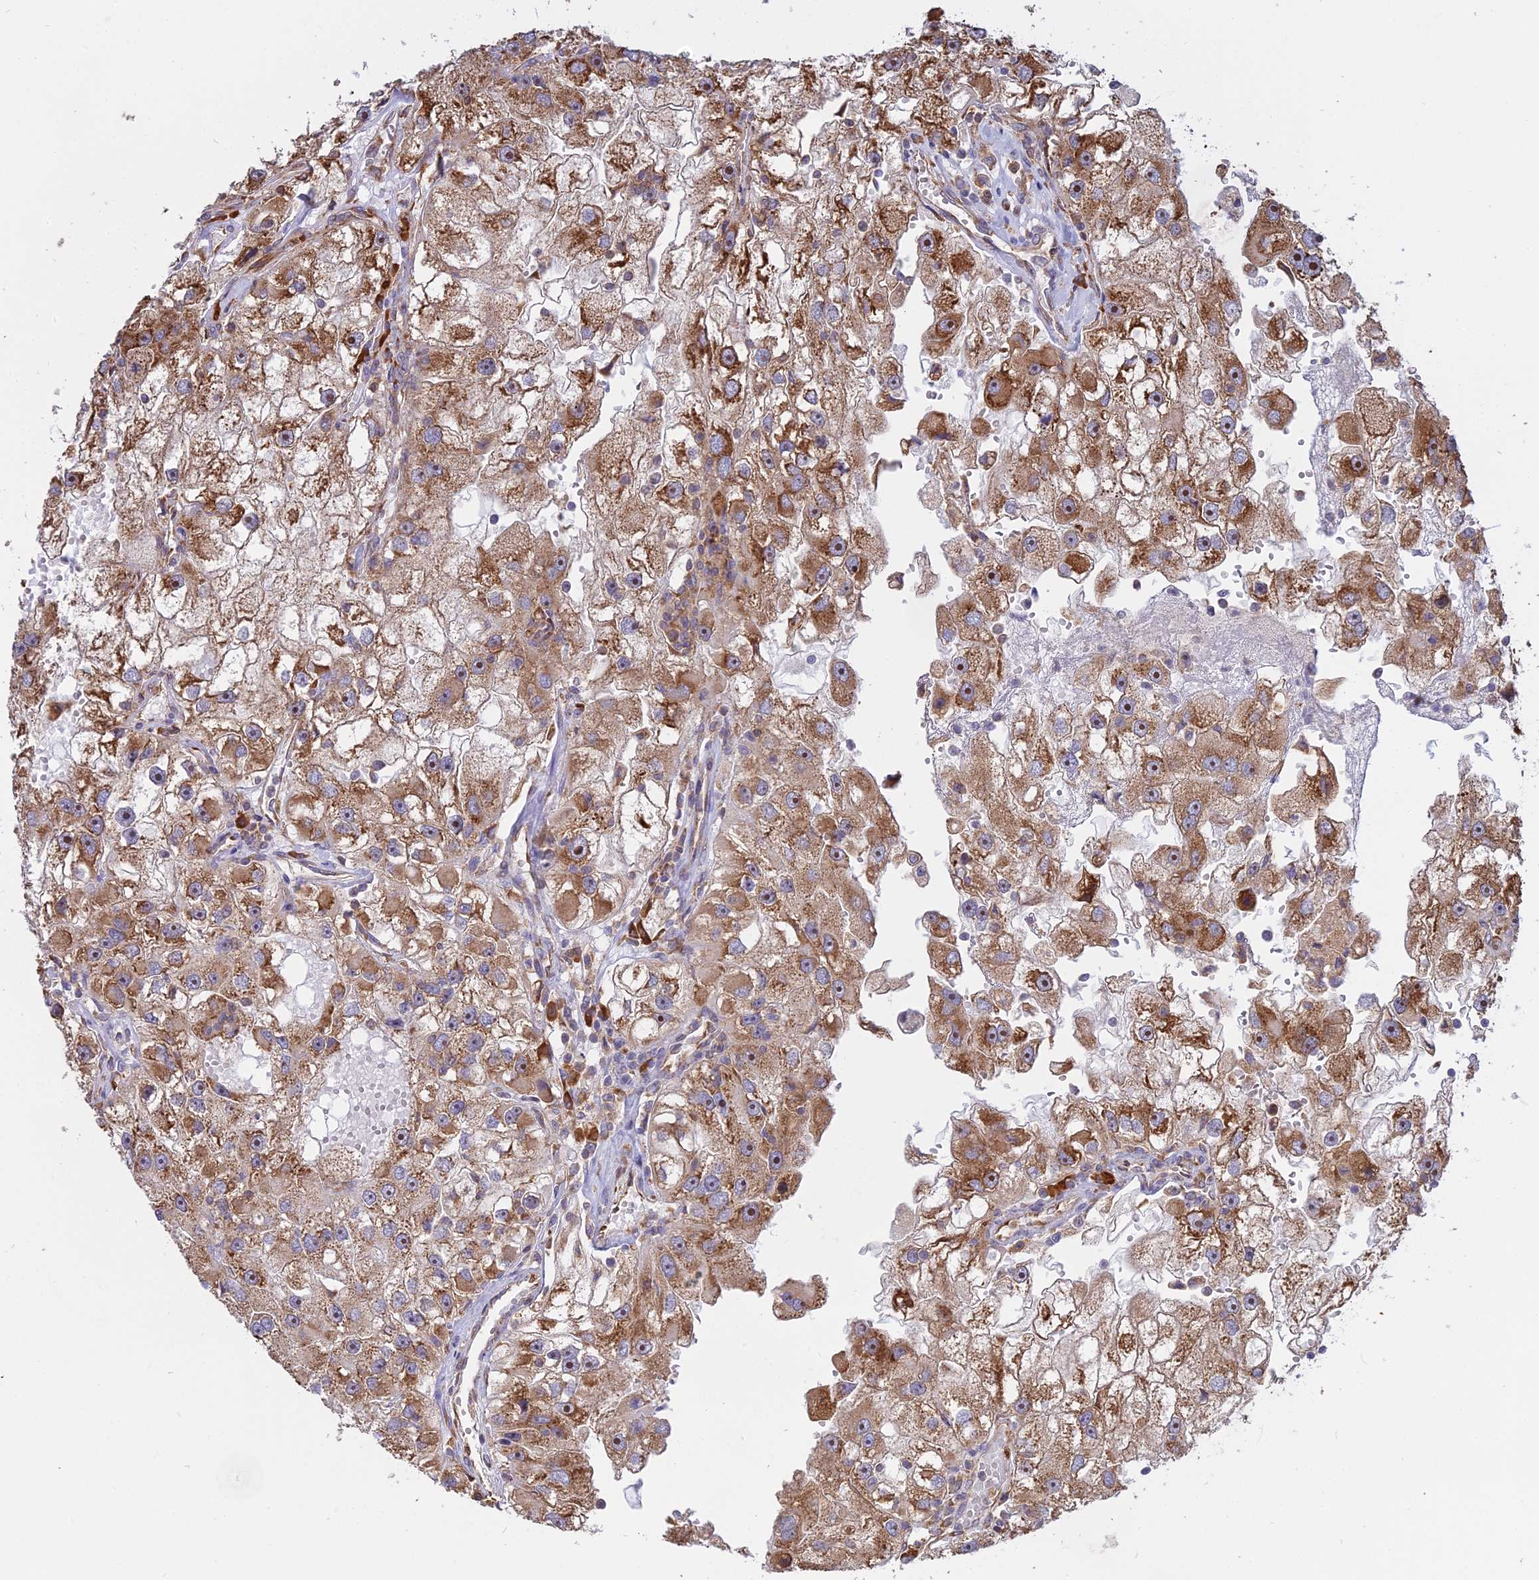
{"staining": {"intensity": "strong", "quantity": "25%-75%", "location": "cytoplasmic/membranous"}, "tissue": "renal cancer", "cell_type": "Tumor cells", "image_type": "cancer", "snomed": [{"axis": "morphology", "description": "Adenocarcinoma, NOS"}, {"axis": "topography", "description": "Kidney"}], "caption": "Renal cancer (adenocarcinoma) stained with a protein marker displays strong staining in tumor cells.", "gene": "RPL26", "patient": {"sex": "male", "age": 63}}